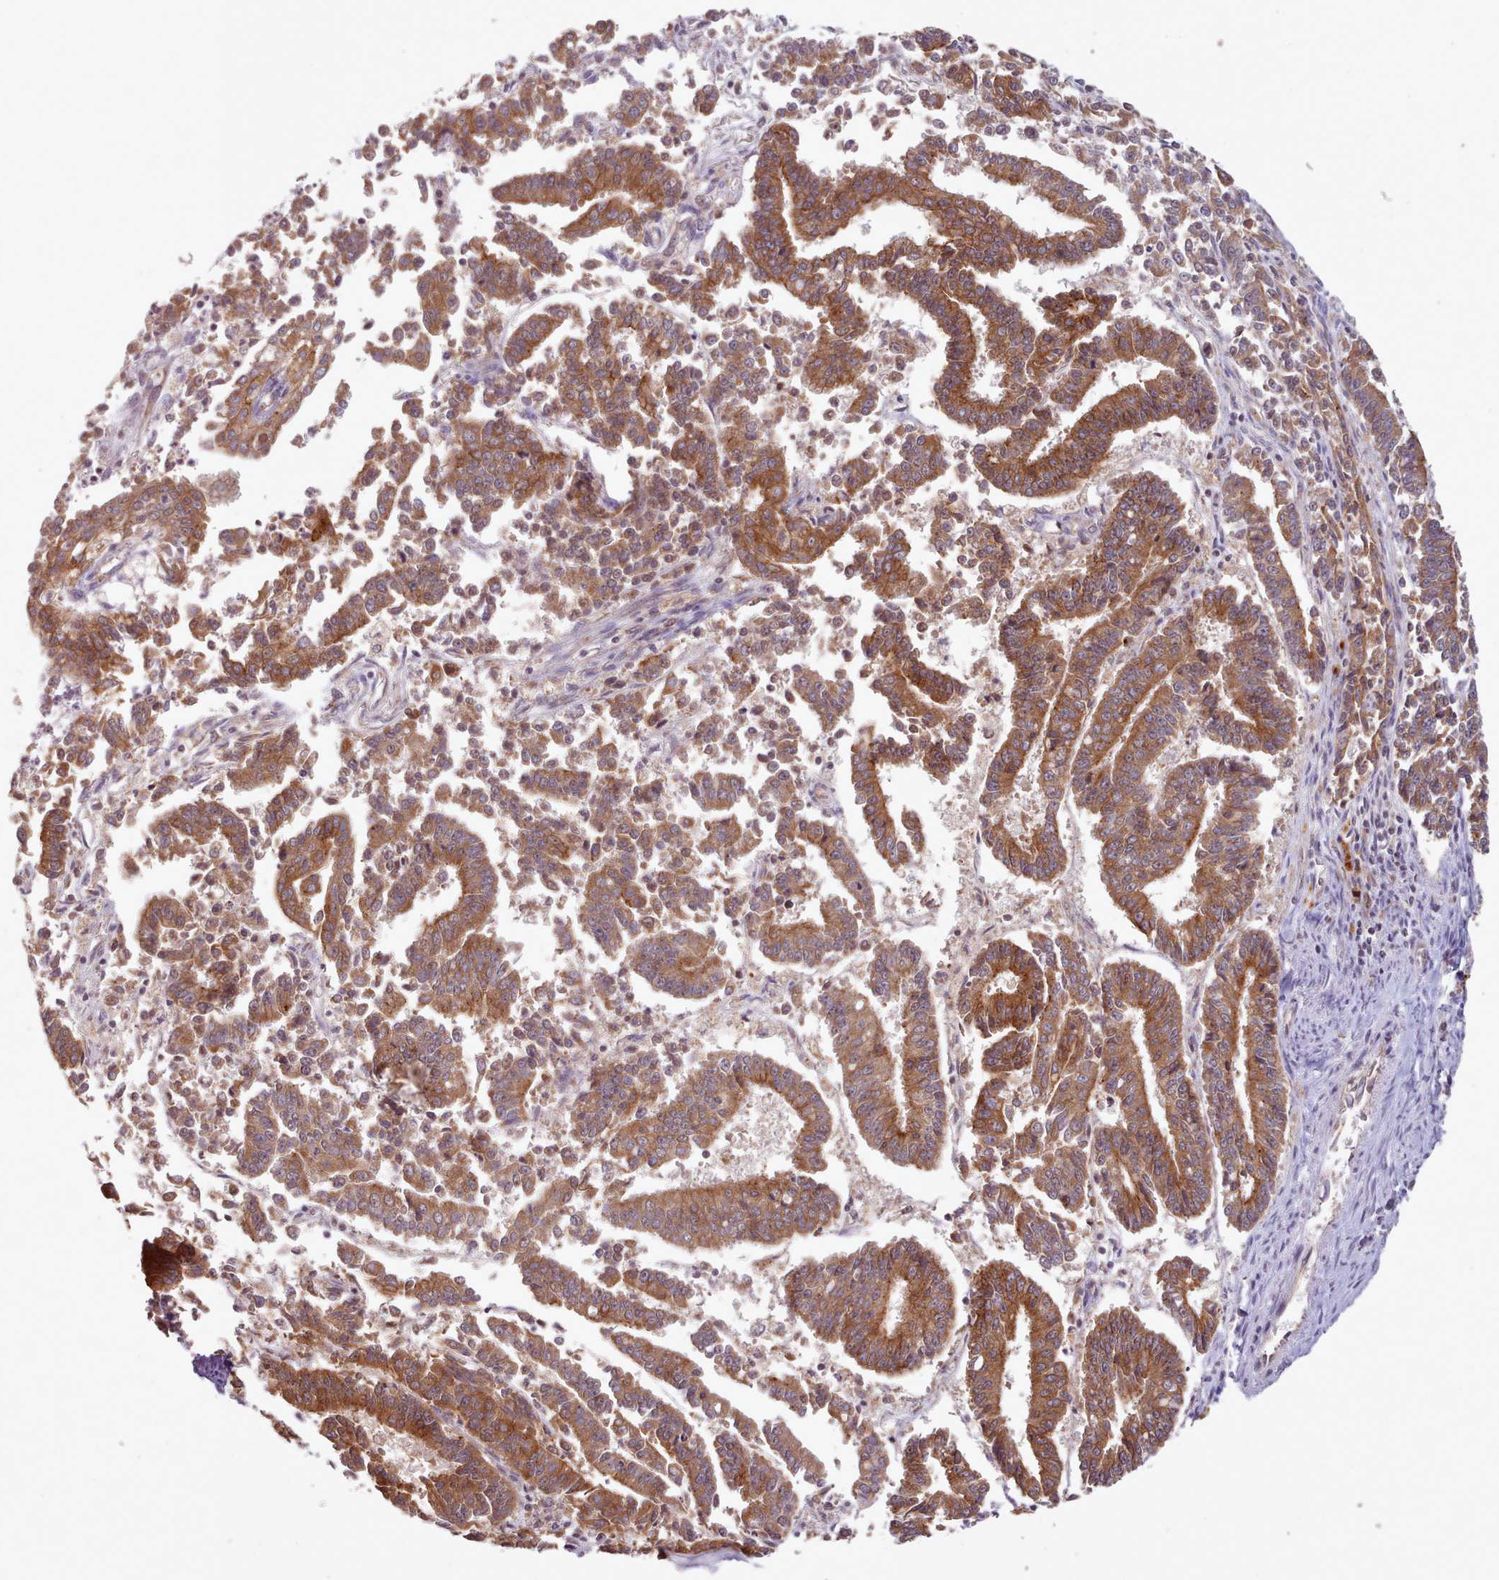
{"staining": {"intensity": "strong", "quantity": ">75%", "location": "cytoplasmic/membranous"}, "tissue": "endometrial cancer", "cell_type": "Tumor cells", "image_type": "cancer", "snomed": [{"axis": "morphology", "description": "Adenocarcinoma, NOS"}, {"axis": "topography", "description": "Endometrium"}], "caption": "The micrograph shows immunohistochemical staining of endometrial adenocarcinoma. There is strong cytoplasmic/membranous staining is appreciated in approximately >75% of tumor cells. Immunohistochemistry stains the protein in brown and the nuclei are stained blue.", "gene": "CRYBG1", "patient": {"sex": "female", "age": 73}}